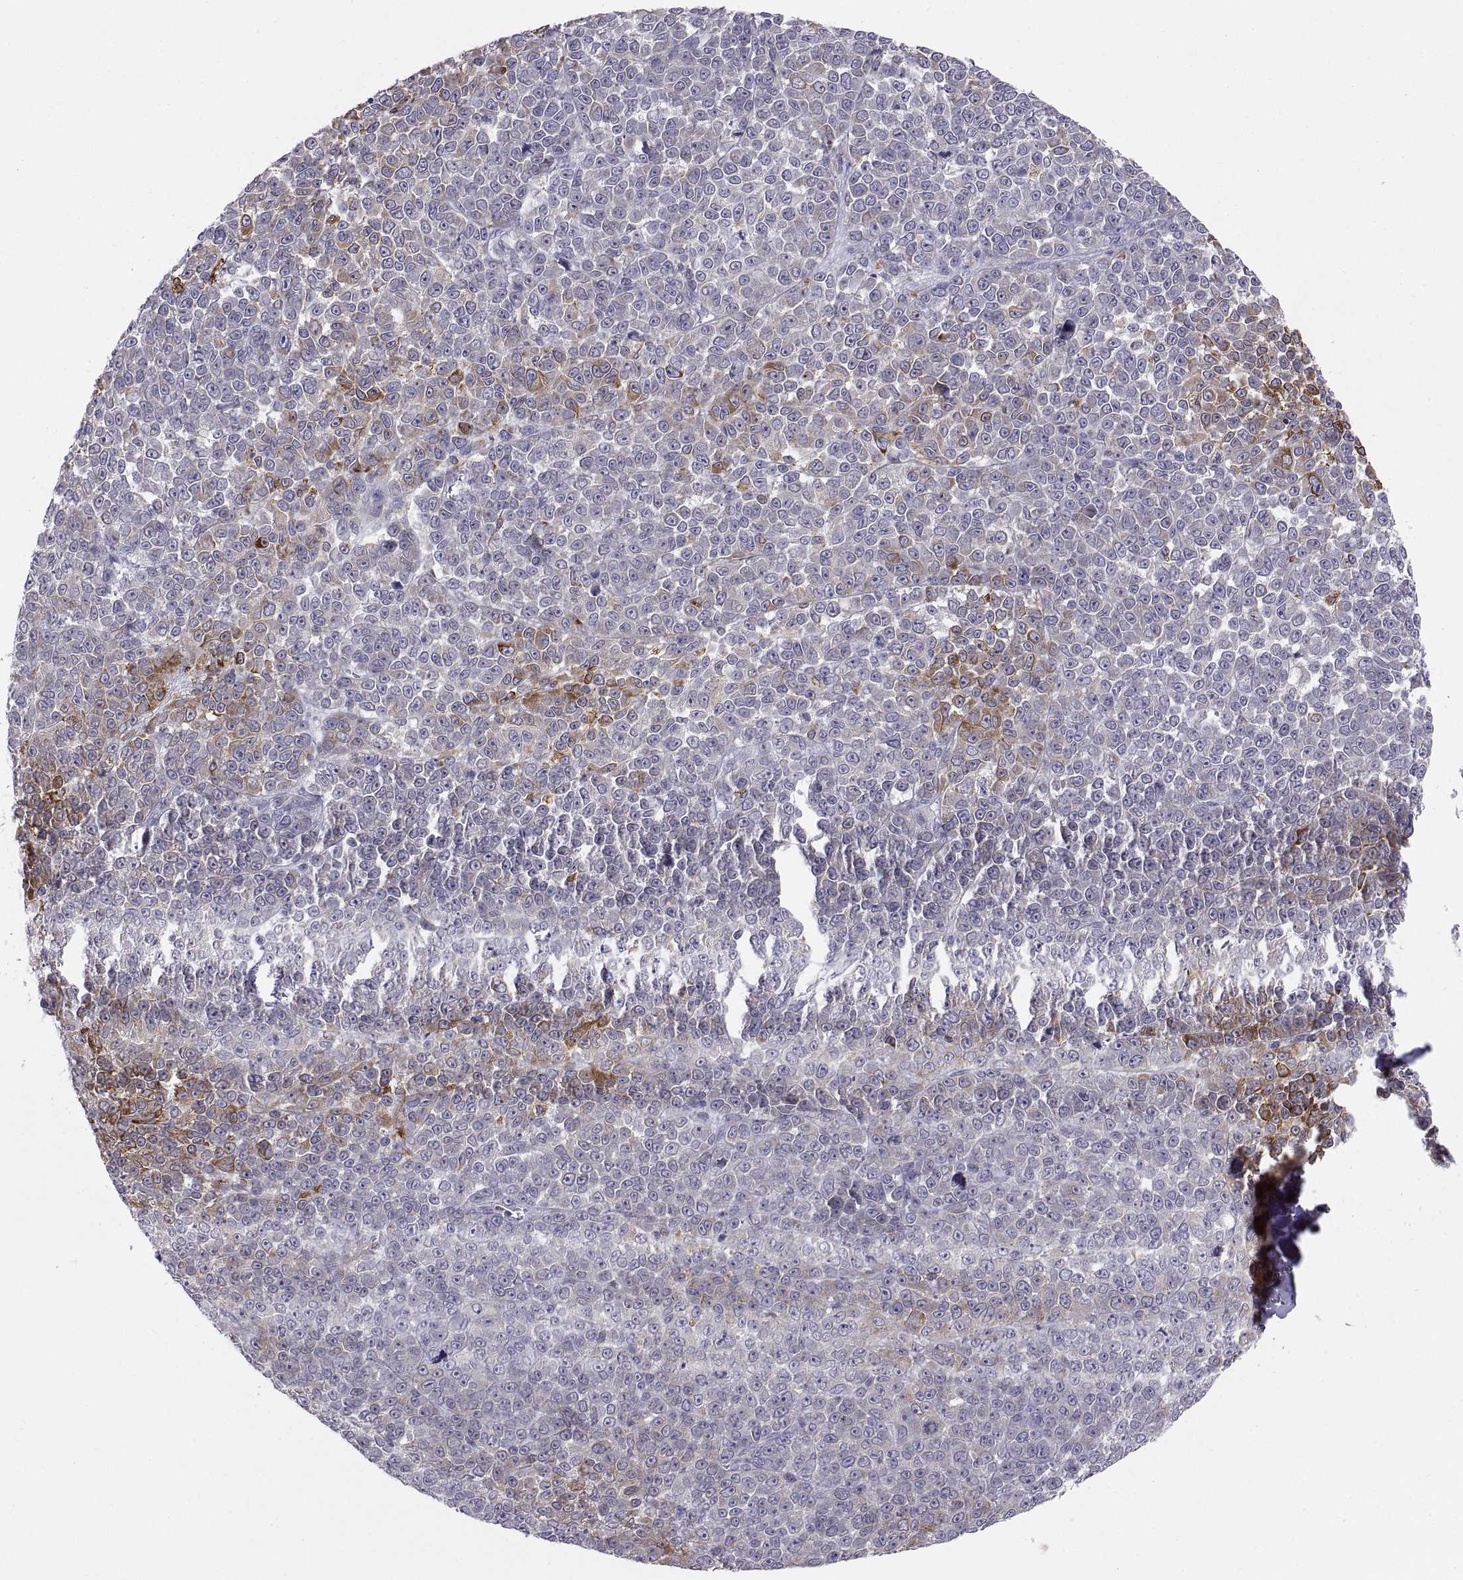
{"staining": {"intensity": "moderate", "quantity": "<25%", "location": "cytoplasmic/membranous"}, "tissue": "melanoma", "cell_type": "Tumor cells", "image_type": "cancer", "snomed": [{"axis": "morphology", "description": "Malignant melanoma, NOS"}, {"axis": "topography", "description": "Skin"}], "caption": "Immunohistochemical staining of human melanoma exhibits low levels of moderate cytoplasmic/membranous protein positivity in about <25% of tumor cells. The protein is stained brown, and the nuclei are stained in blue (DAB (3,3'-diaminobenzidine) IHC with brightfield microscopy, high magnification).", "gene": "ERO1A", "patient": {"sex": "female", "age": 95}}